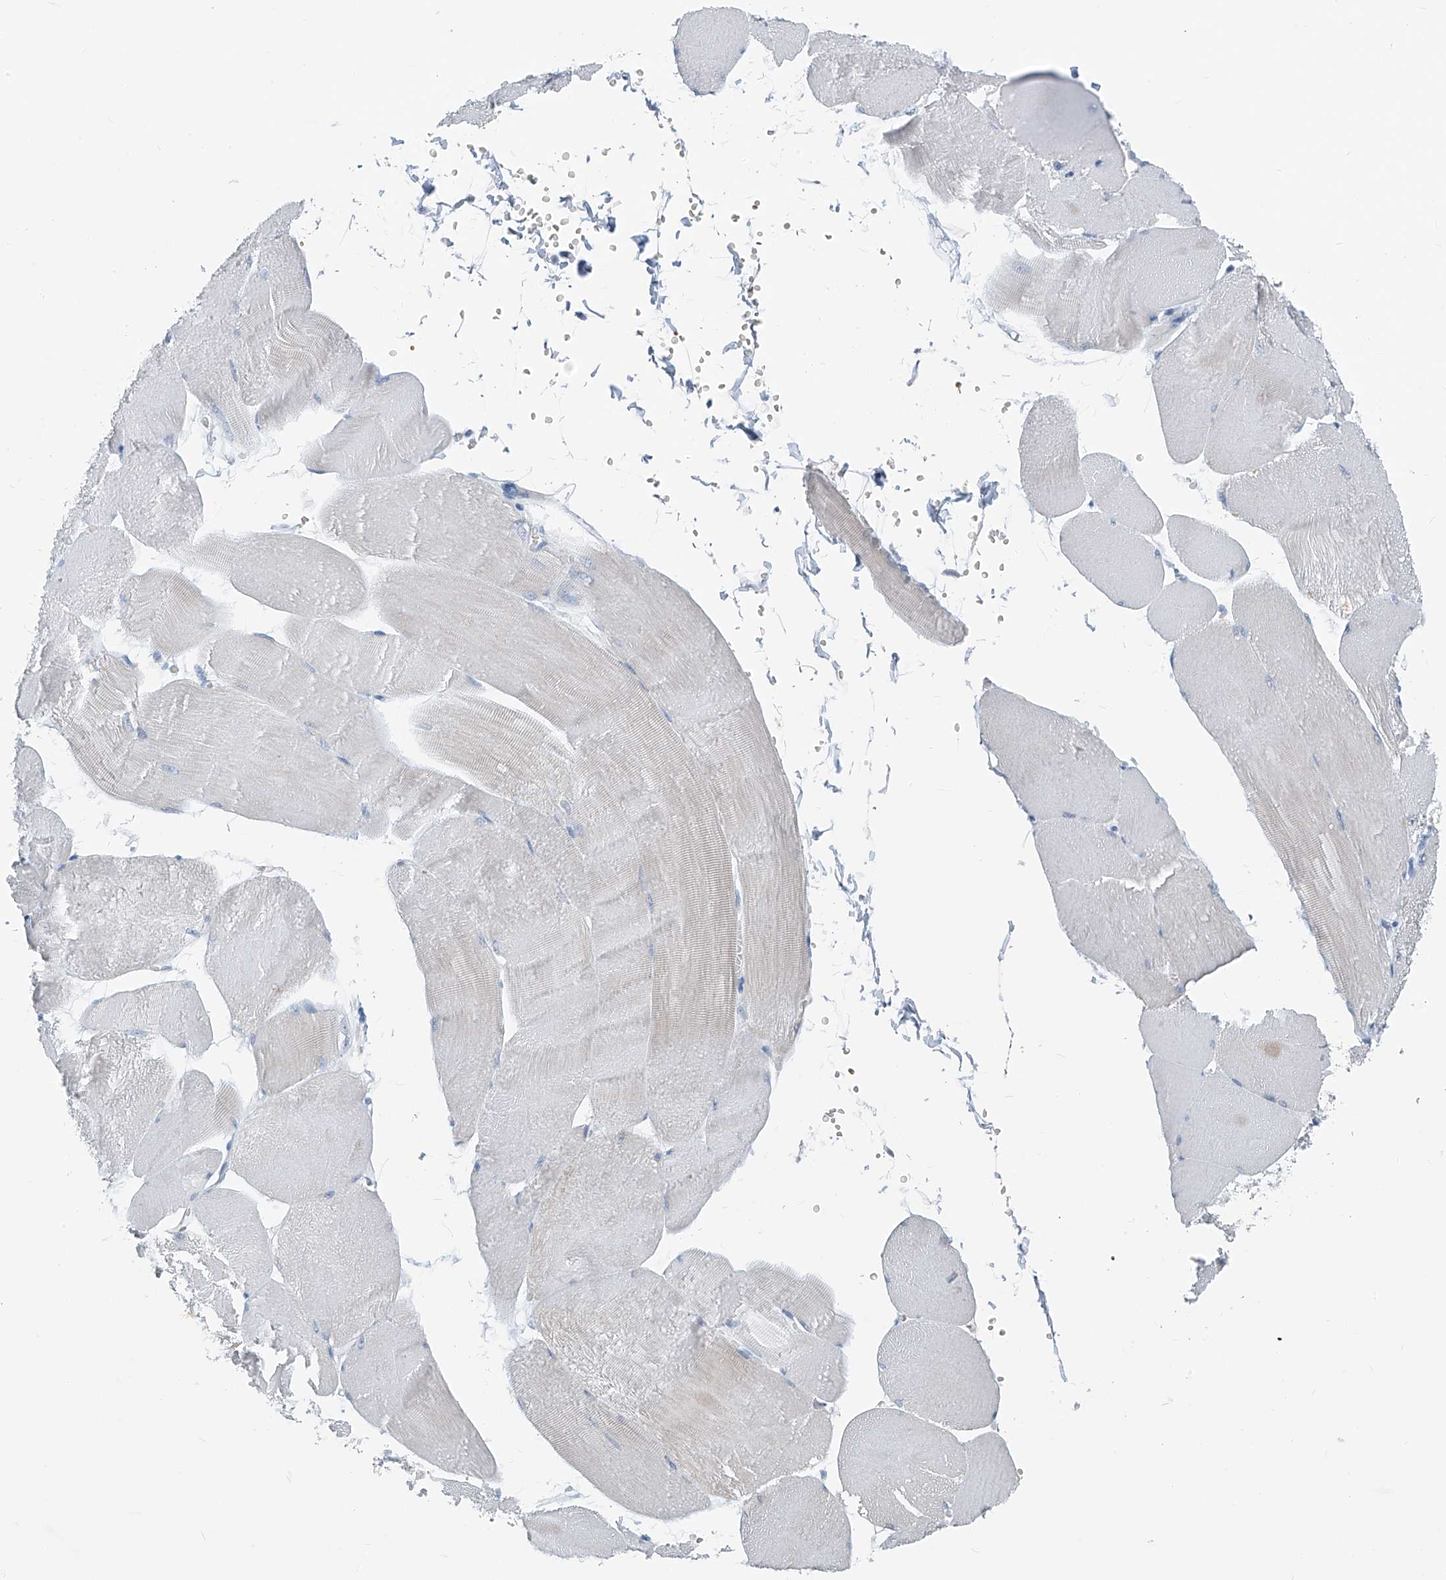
{"staining": {"intensity": "negative", "quantity": "none", "location": "none"}, "tissue": "skeletal muscle", "cell_type": "Myocytes", "image_type": "normal", "snomed": [{"axis": "morphology", "description": "Normal tissue, NOS"}, {"axis": "morphology", "description": "Basal cell carcinoma"}, {"axis": "topography", "description": "Skeletal muscle"}], "caption": "The micrograph exhibits no staining of myocytes in normal skeletal muscle.", "gene": "FGD2", "patient": {"sex": "female", "age": 64}}